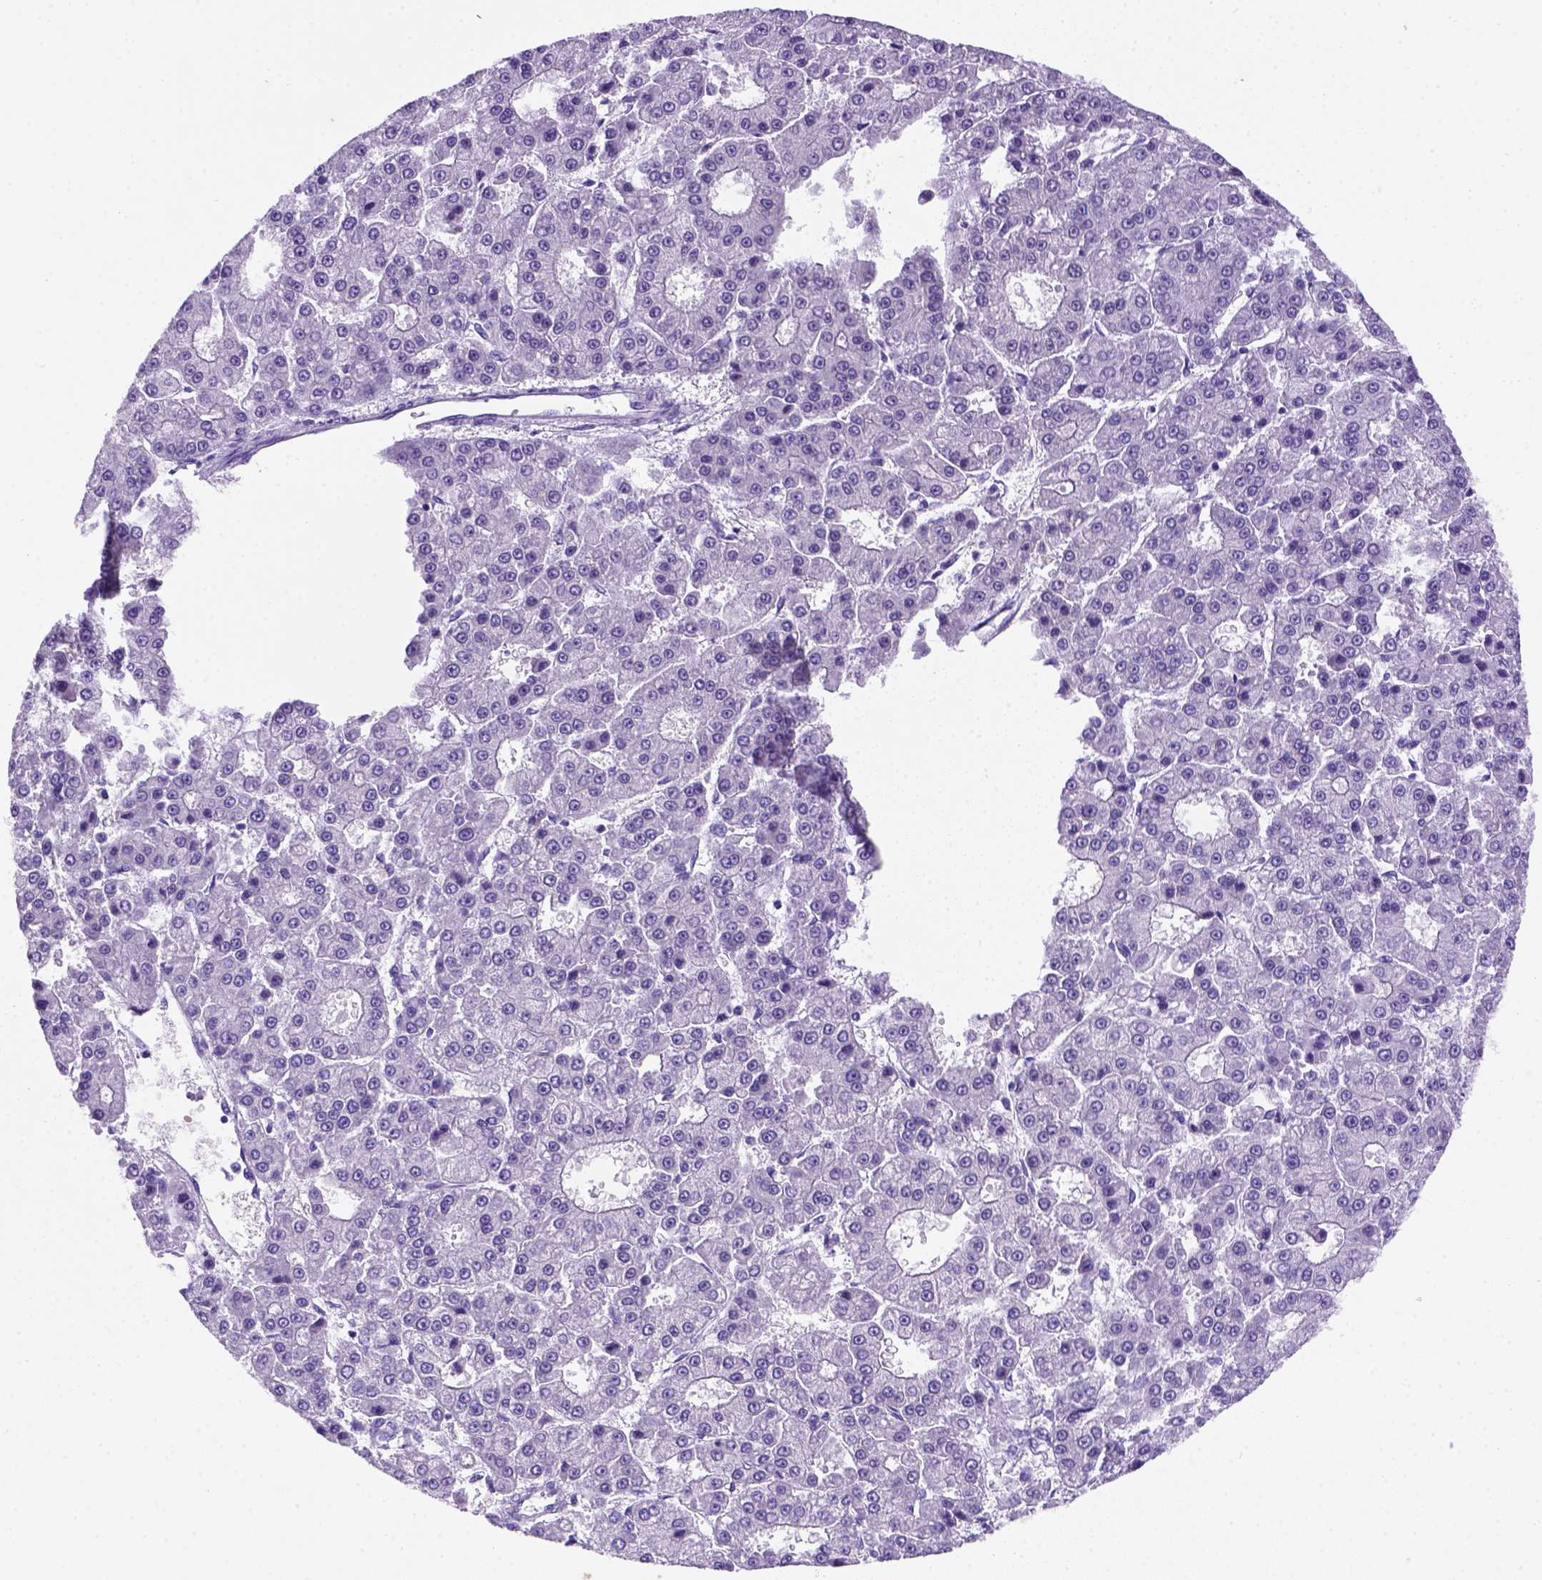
{"staining": {"intensity": "negative", "quantity": "none", "location": "none"}, "tissue": "liver cancer", "cell_type": "Tumor cells", "image_type": "cancer", "snomed": [{"axis": "morphology", "description": "Carcinoma, Hepatocellular, NOS"}, {"axis": "topography", "description": "Liver"}], "caption": "Human hepatocellular carcinoma (liver) stained for a protein using IHC shows no positivity in tumor cells.", "gene": "FOXI1", "patient": {"sex": "male", "age": 70}}